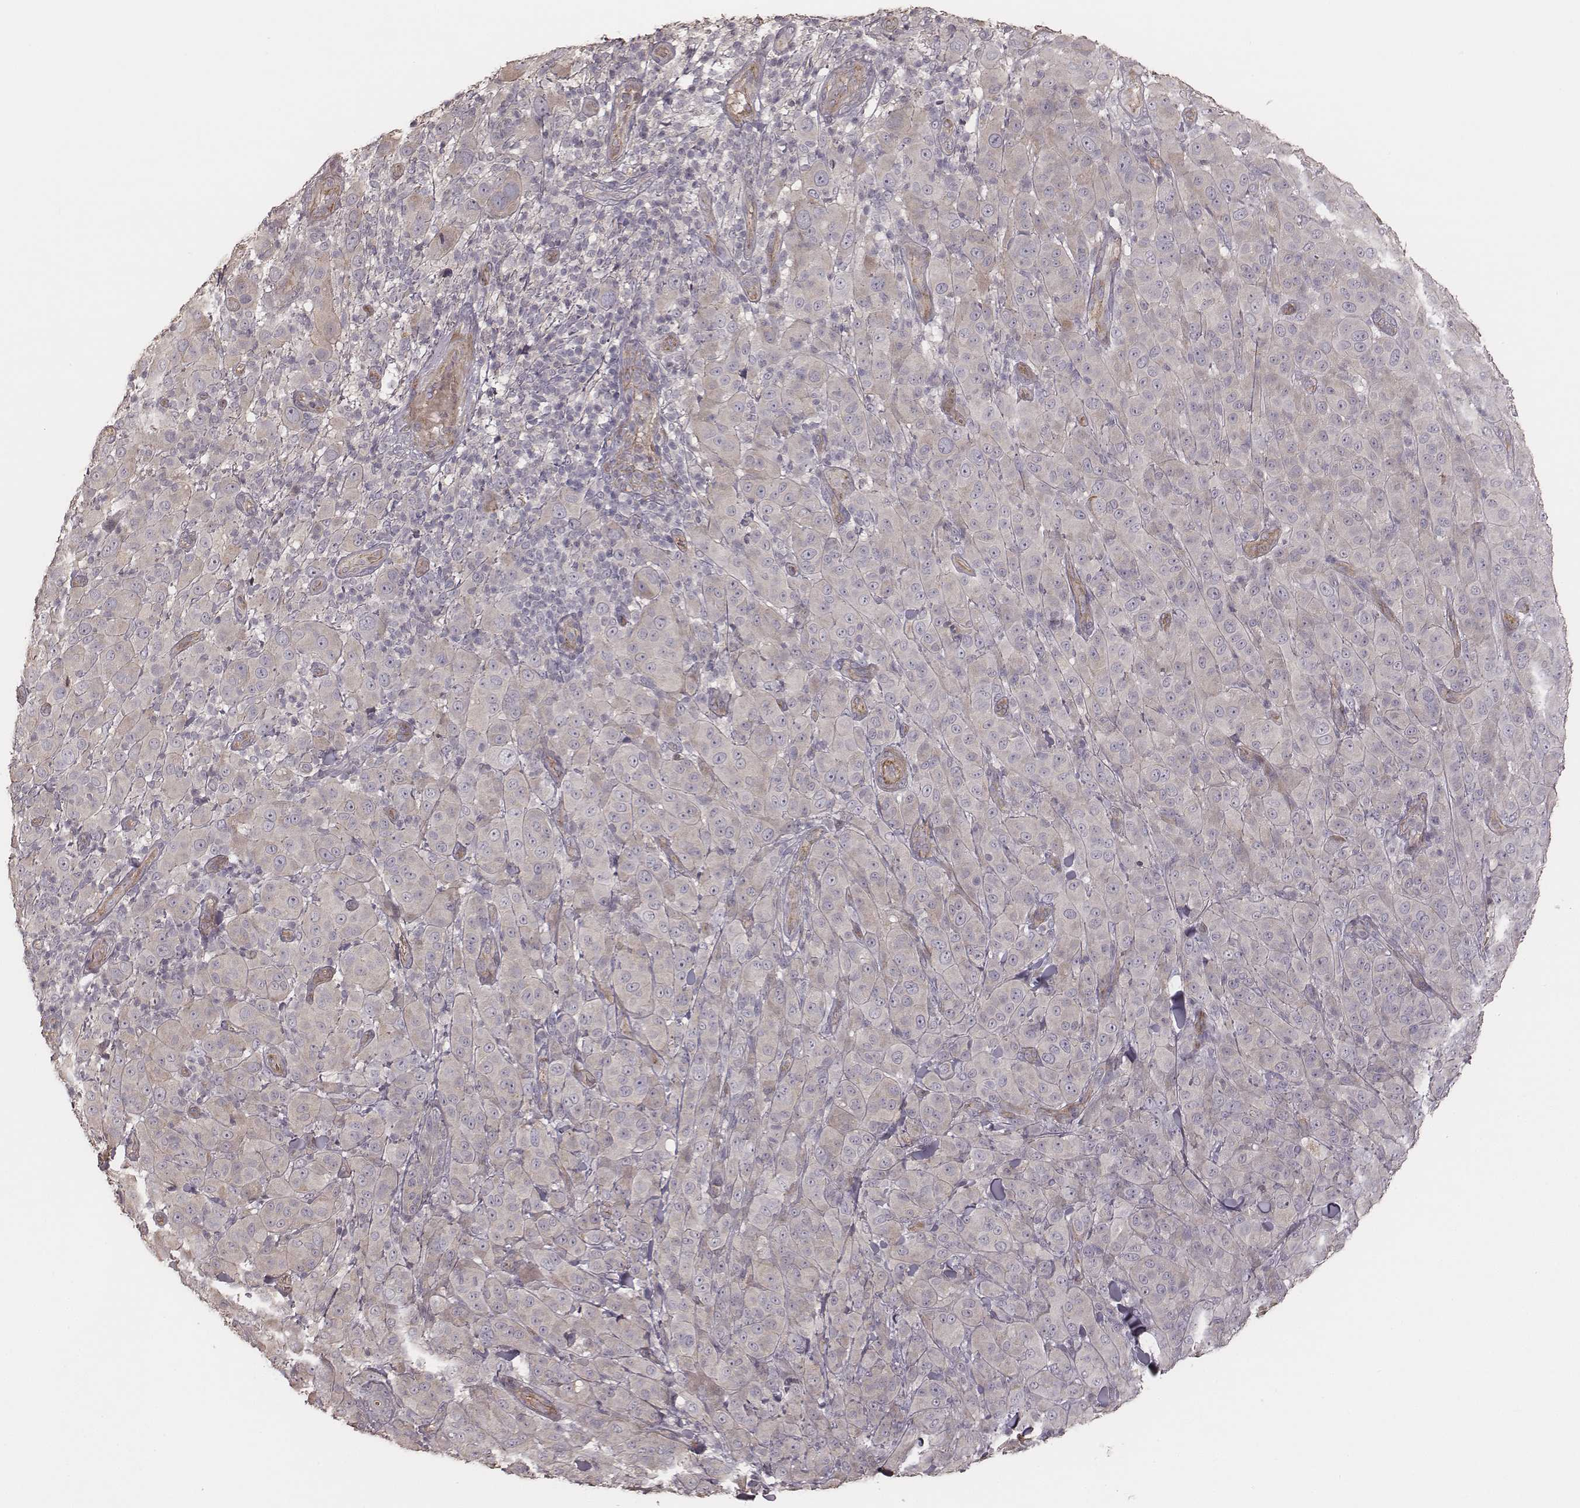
{"staining": {"intensity": "weak", "quantity": "25%-75%", "location": "cytoplasmic/membranous"}, "tissue": "melanoma", "cell_type": "Tumor cells", "image_type": "cancer", "snomed": [{"axis": "morphology", "description": "Malignant melanoma, NOS"}, {"axis": "topography", "description": "Skin"}], "caption": "This is an image of immunohistochemistry staining of melanoma, which shows weak positivity in the cytoplasmic/membranous of tumor cells.", "gene": "OTOGL", "patient": {"sex": "female", "age": 87}}